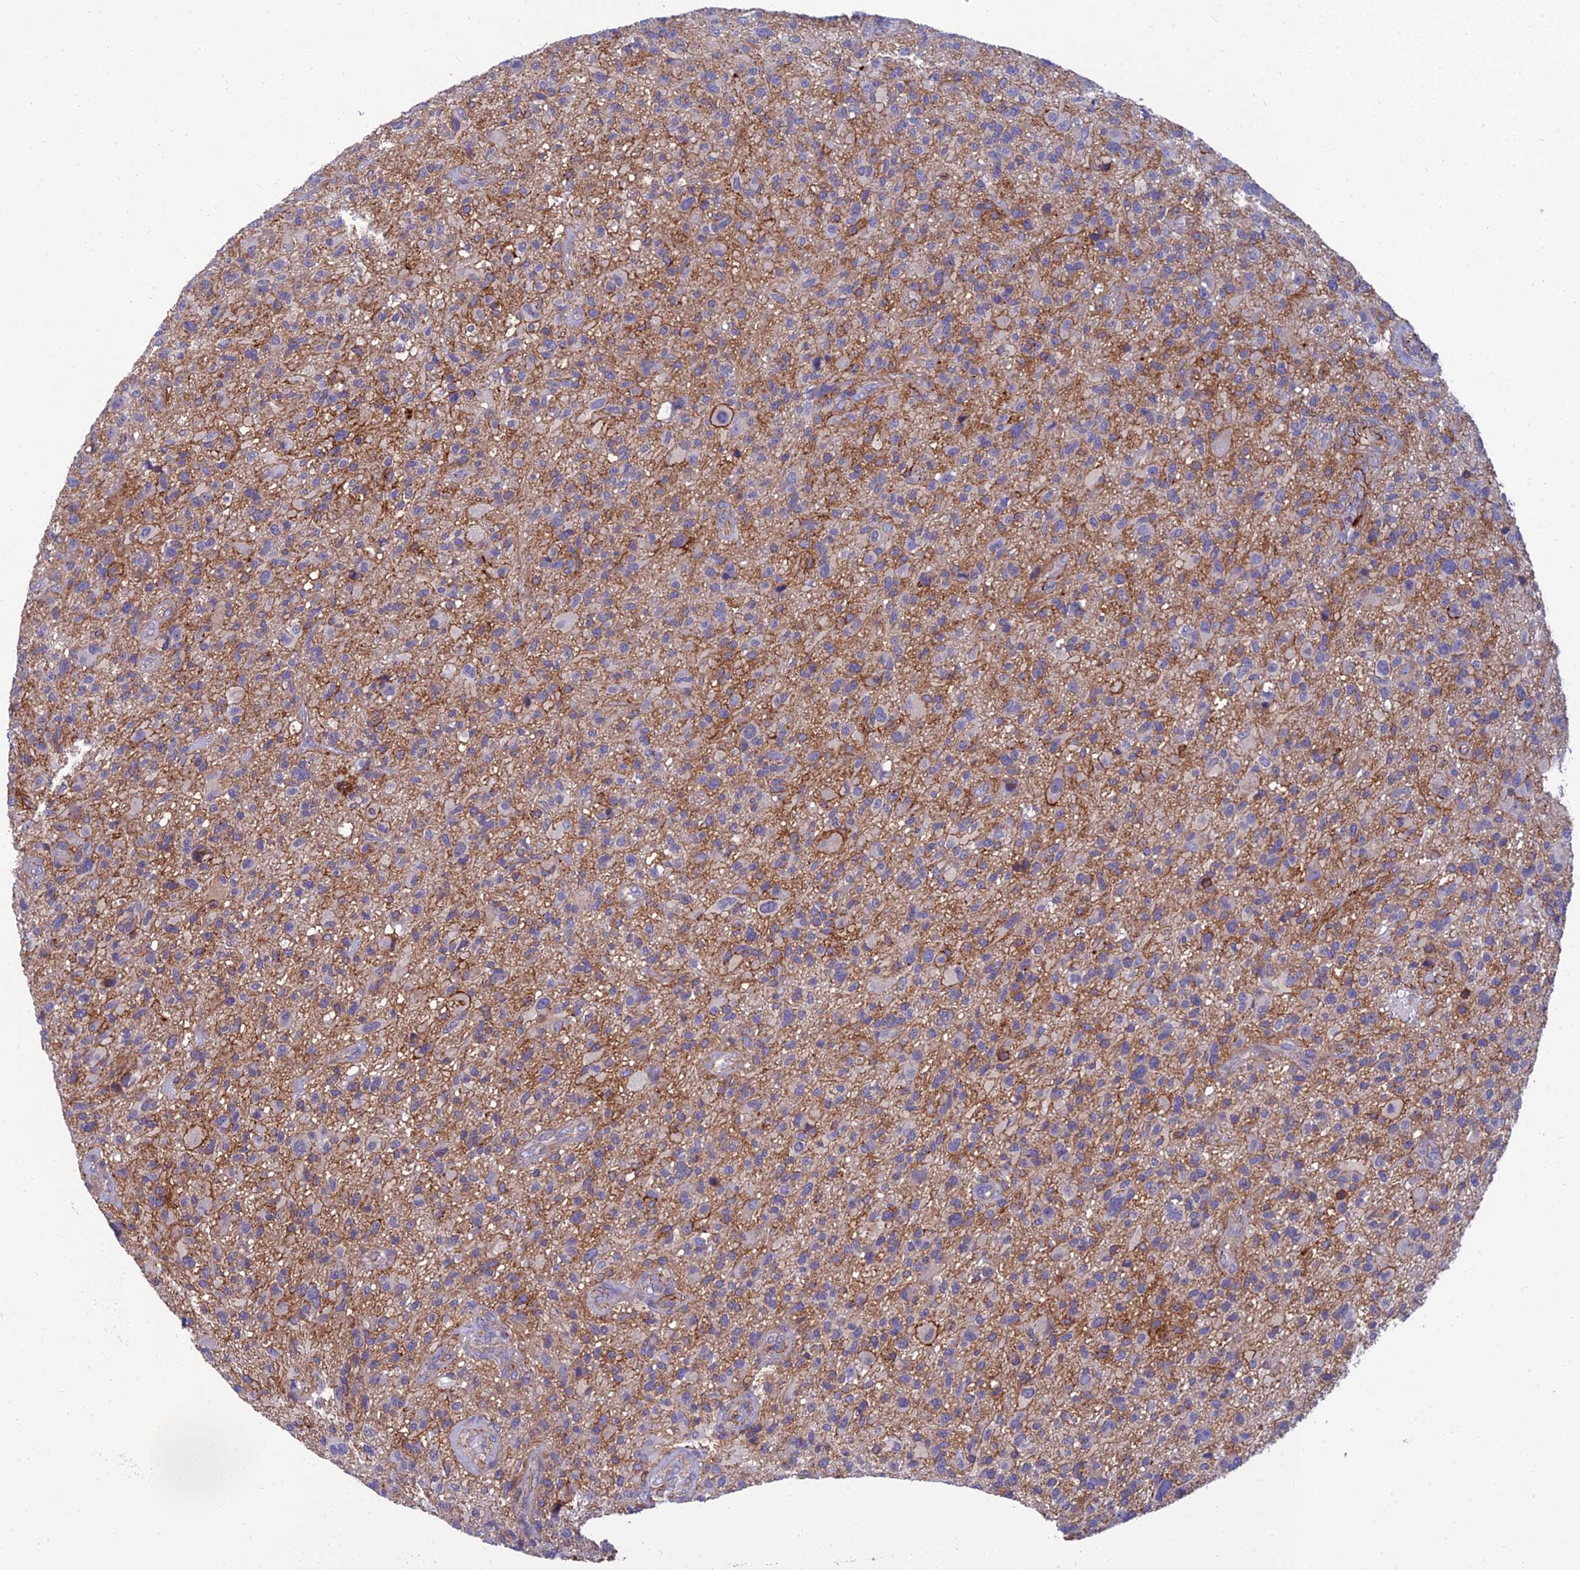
{"staining": {"intensity": "negative", "quantity": "none", "location": "none"}, "tissue": "glioma", "cell_type": "Tumor cells", "image_type": "cancer", "snomed": [{"axis": "morphology", "description": "Glioma, malignant, High grade"}, {"axis": "topography", "description": "Brain"}], "caption": "Histopathology image shows no significant protein positivity in tumor cells of glioma.", "gene": "PPP1R18", "patient": {"sex": "male", "age": 47}}